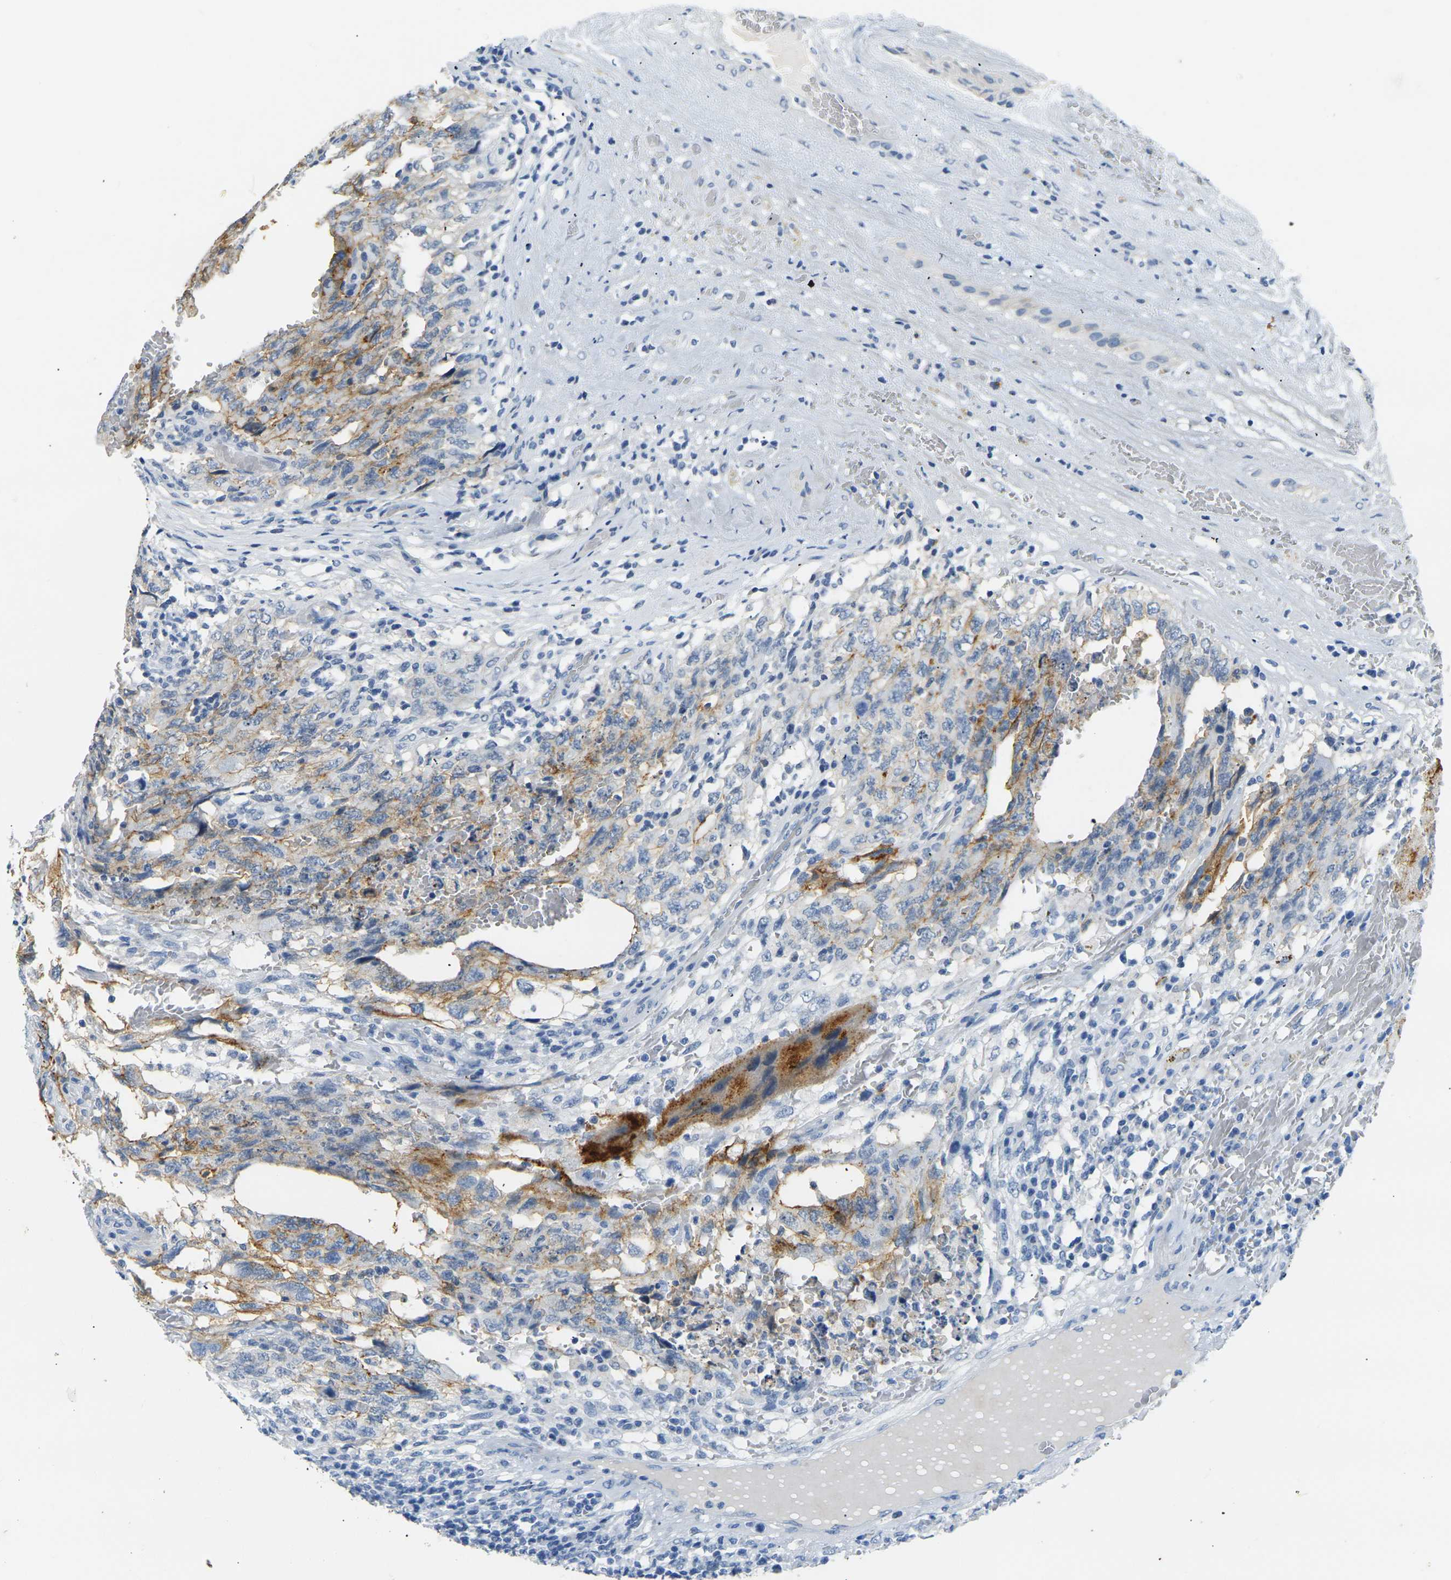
{"staining": {"intensity": "moderate", "quantity": ">75%", "location": "cytoplasmic/membranous"}, "tissue": "testis cancer", "cell_type": "Tumor cells", "image_type": "cancer", "snomed": [{"axis": "morphology", "description": "Carcinoma, Embryonal, NOS"}, {"axis": "topography", "description": "Testis"}], "caption": "Immunohistochemistry staining of embryonal carcinoma (testis), which shows medium levels of moderate cytoplasmic/membranous staining in approximately >75% of tumor cells indicating moderate cytoplasmic/membranous protein positivity. The staining was performed using DAB (3,3'-diaminobenzidine) (brown) for protein detection and nuclei were counterstained in hematoxylin (blue).", "gene": "CLDN7", "patient": {"sex": "male", "age": 26}}